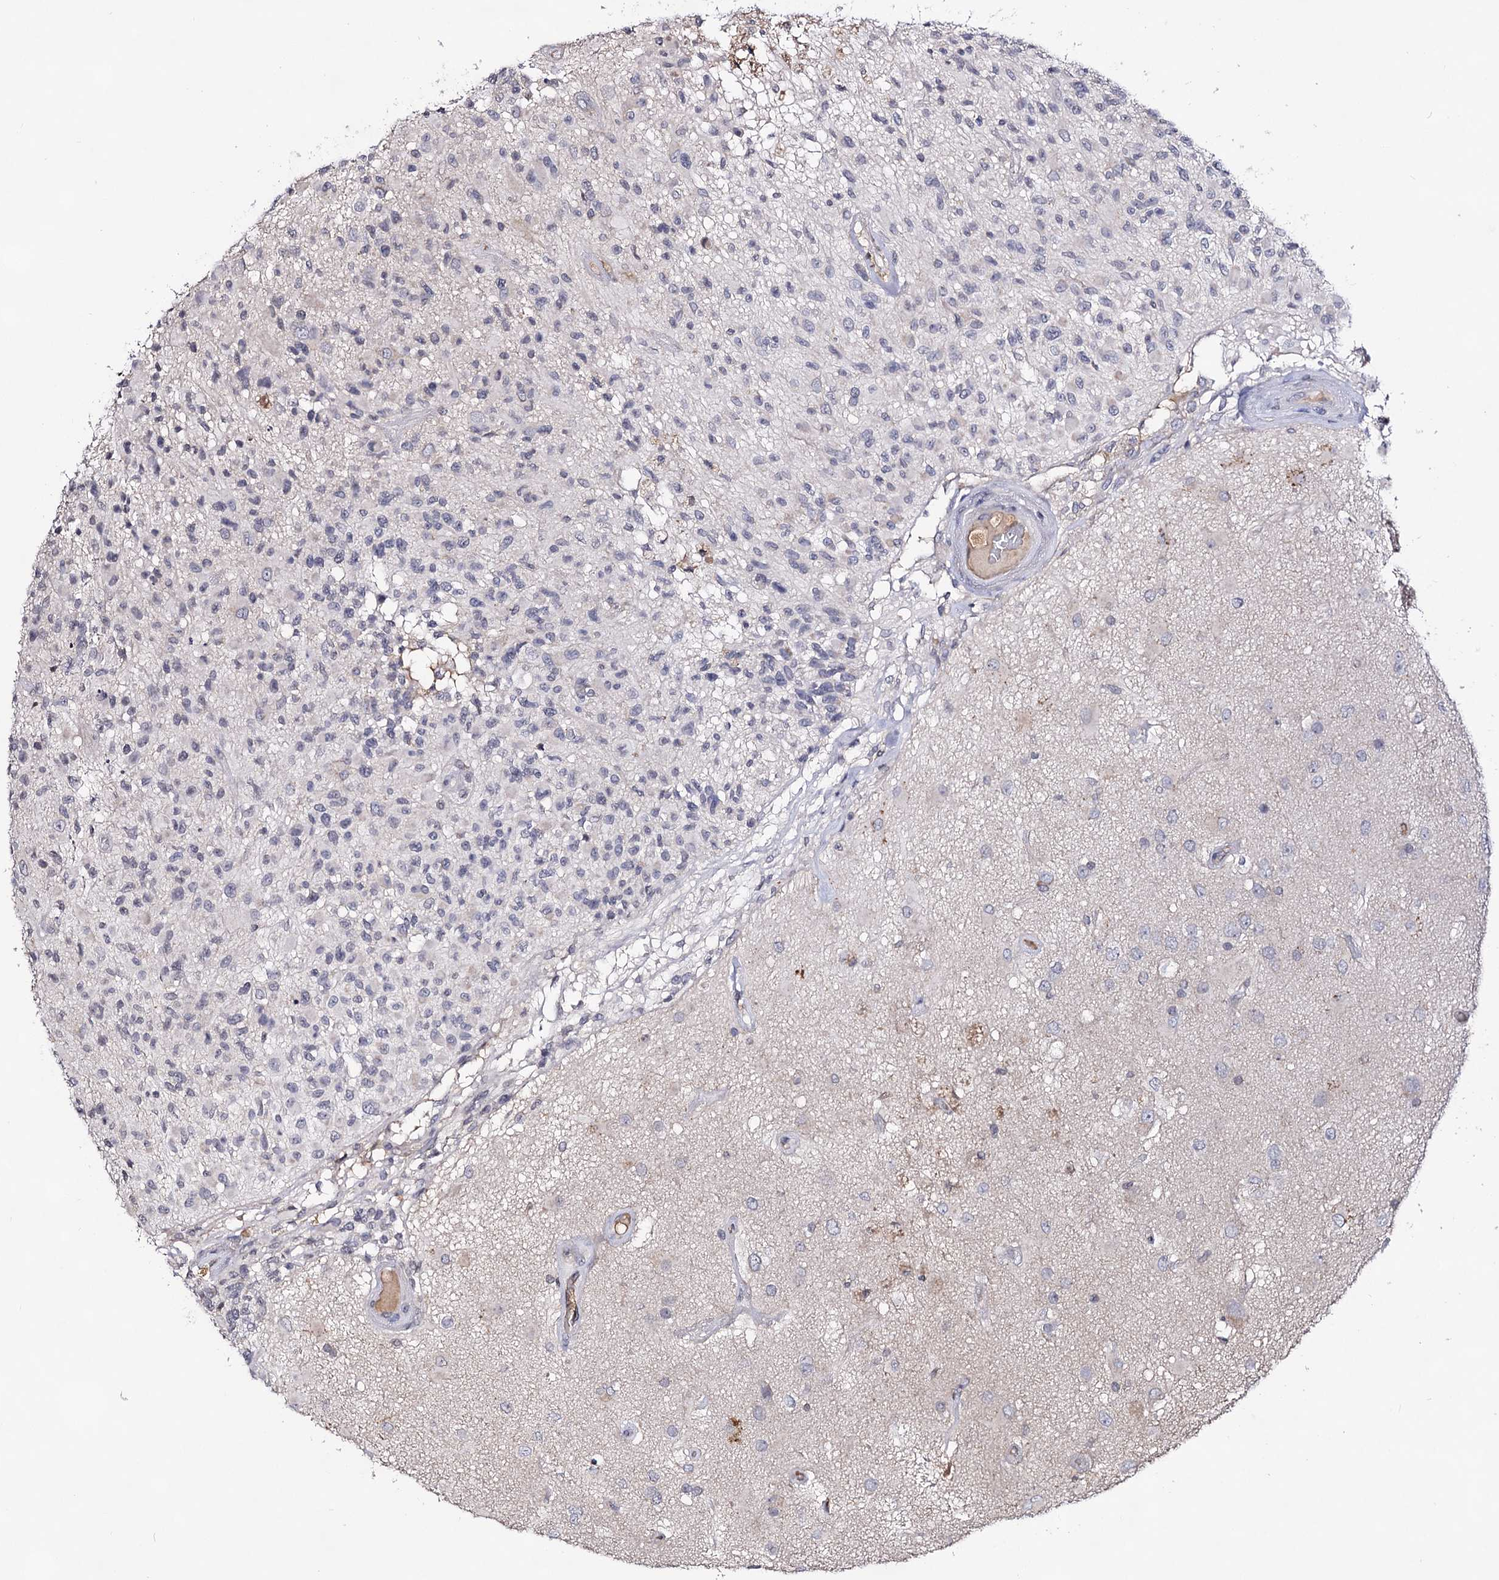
{"staining": {"intensity": "negative", "quantity": "none", "location": "none"}, "tissue": "glioma", "cell_type": "Tumor cells", "image_type": "cancer", "snomed": [{"axis": "morphology", "description": "Glioma, malignant, High grade"}, {"axis": "morphology", "description": "Glioblastoma, NOS"}, {"axis": "topography", "description": "Brain"}], "caption": "Immunohistochemical staining of glioma reveals no significant staining in tumor cells.", "gene": "PLIN1", "patient": {"sex": "male", "age": 60}}